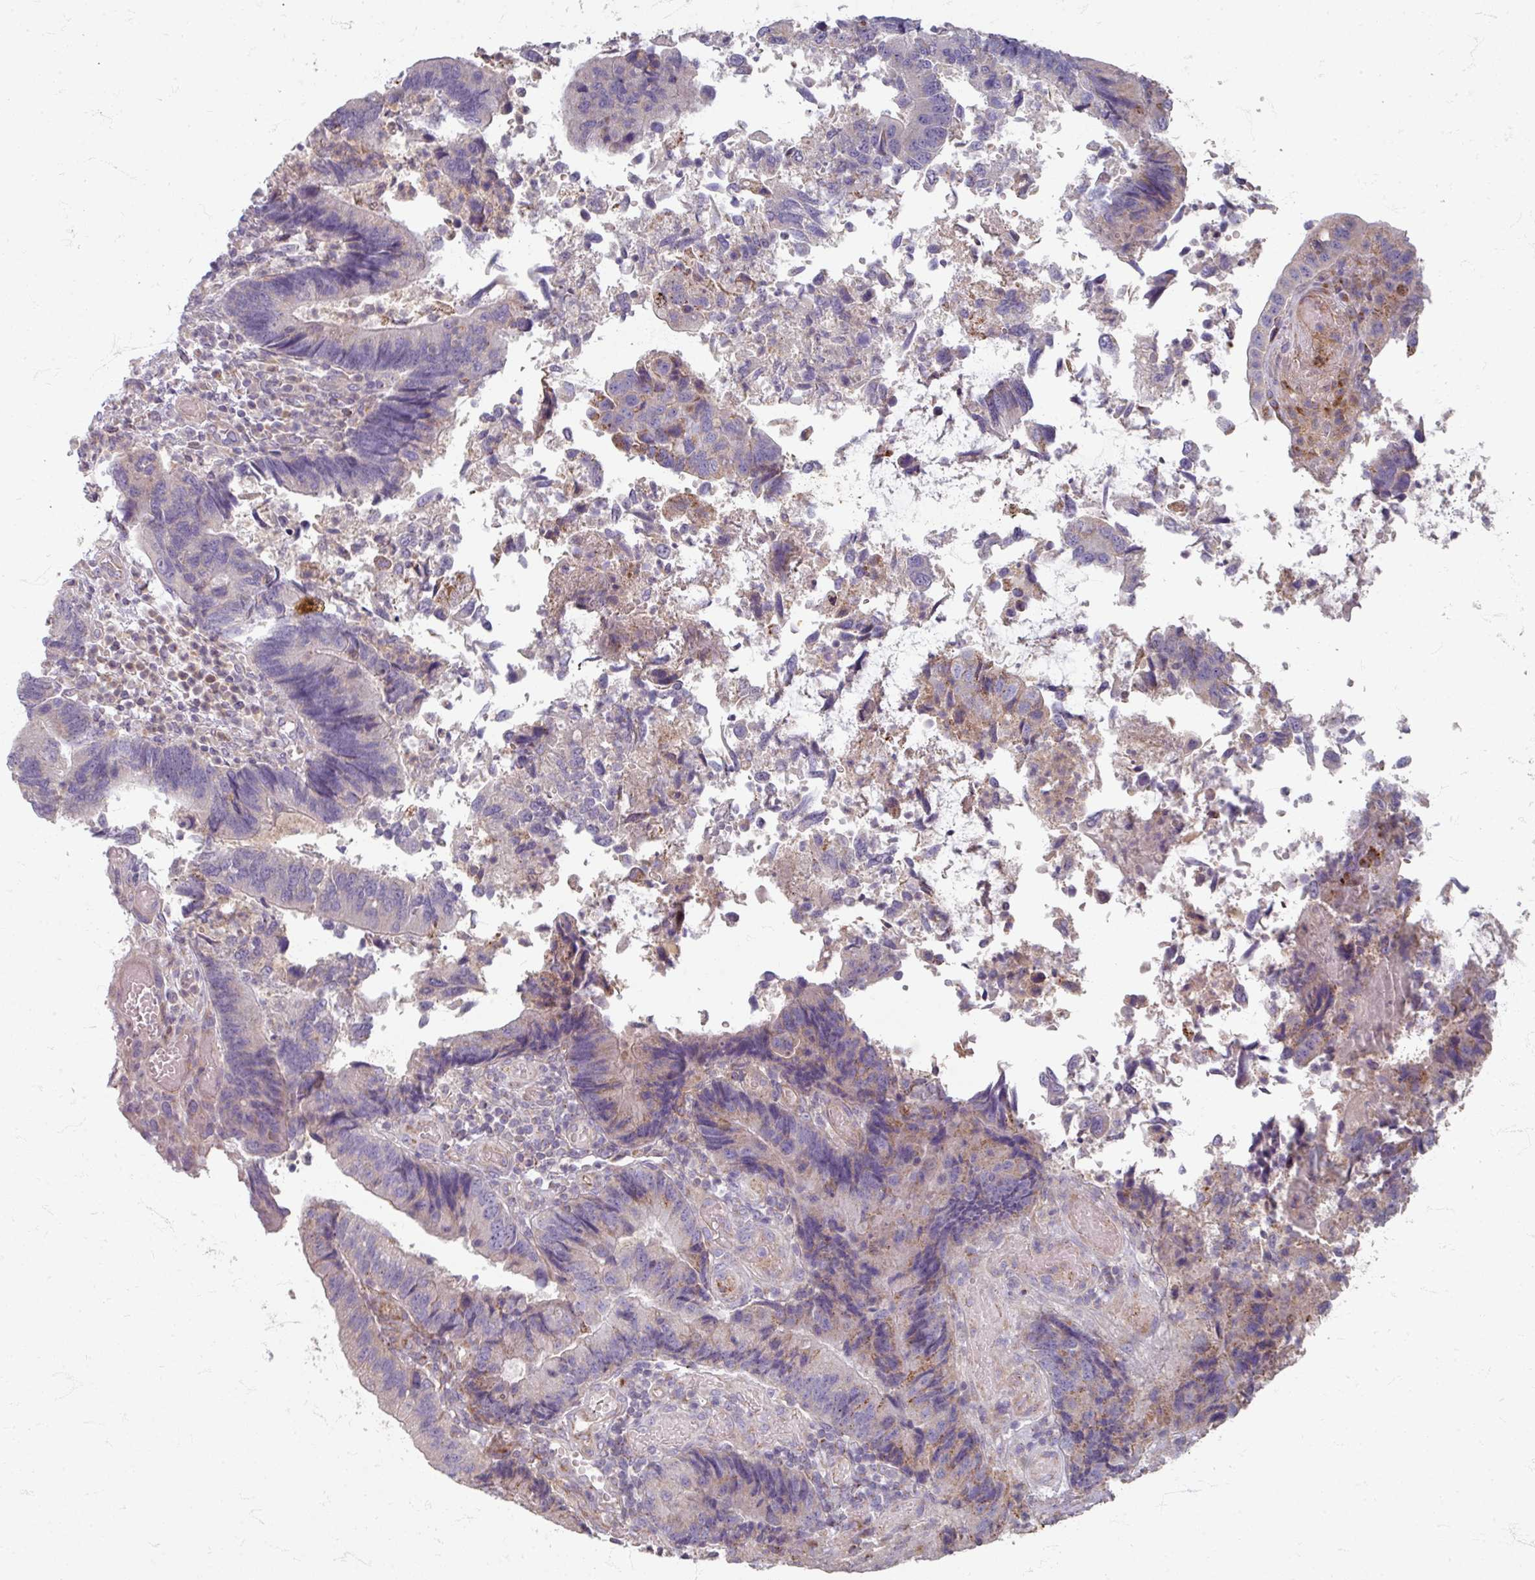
{"staining": {"intensity": "negative", "quantity": "none", "location": "none"}, "tissue": "colorectal cancer", "cell_type": "Tumor cells", "image_type": "cancer", "snomed": [{"axis": "morphology", "description": "Adenocarcinoma, NOS"}, {"axis": "topography", "description": "Colon"}], "caption": "Immunohistochemistry photomicrograph of colorectal cancer (adenocarcinoma) stained for a protein (brown), which shows no staining in tumor cells. Brightfield microscopy of immunohistochemistry (IHC) stained with DAB (brown) and hematoxylin (blue), captured at high magnification.", "gene": "GABARAPL1", "patient": {"sex": "female", "age": 67}}